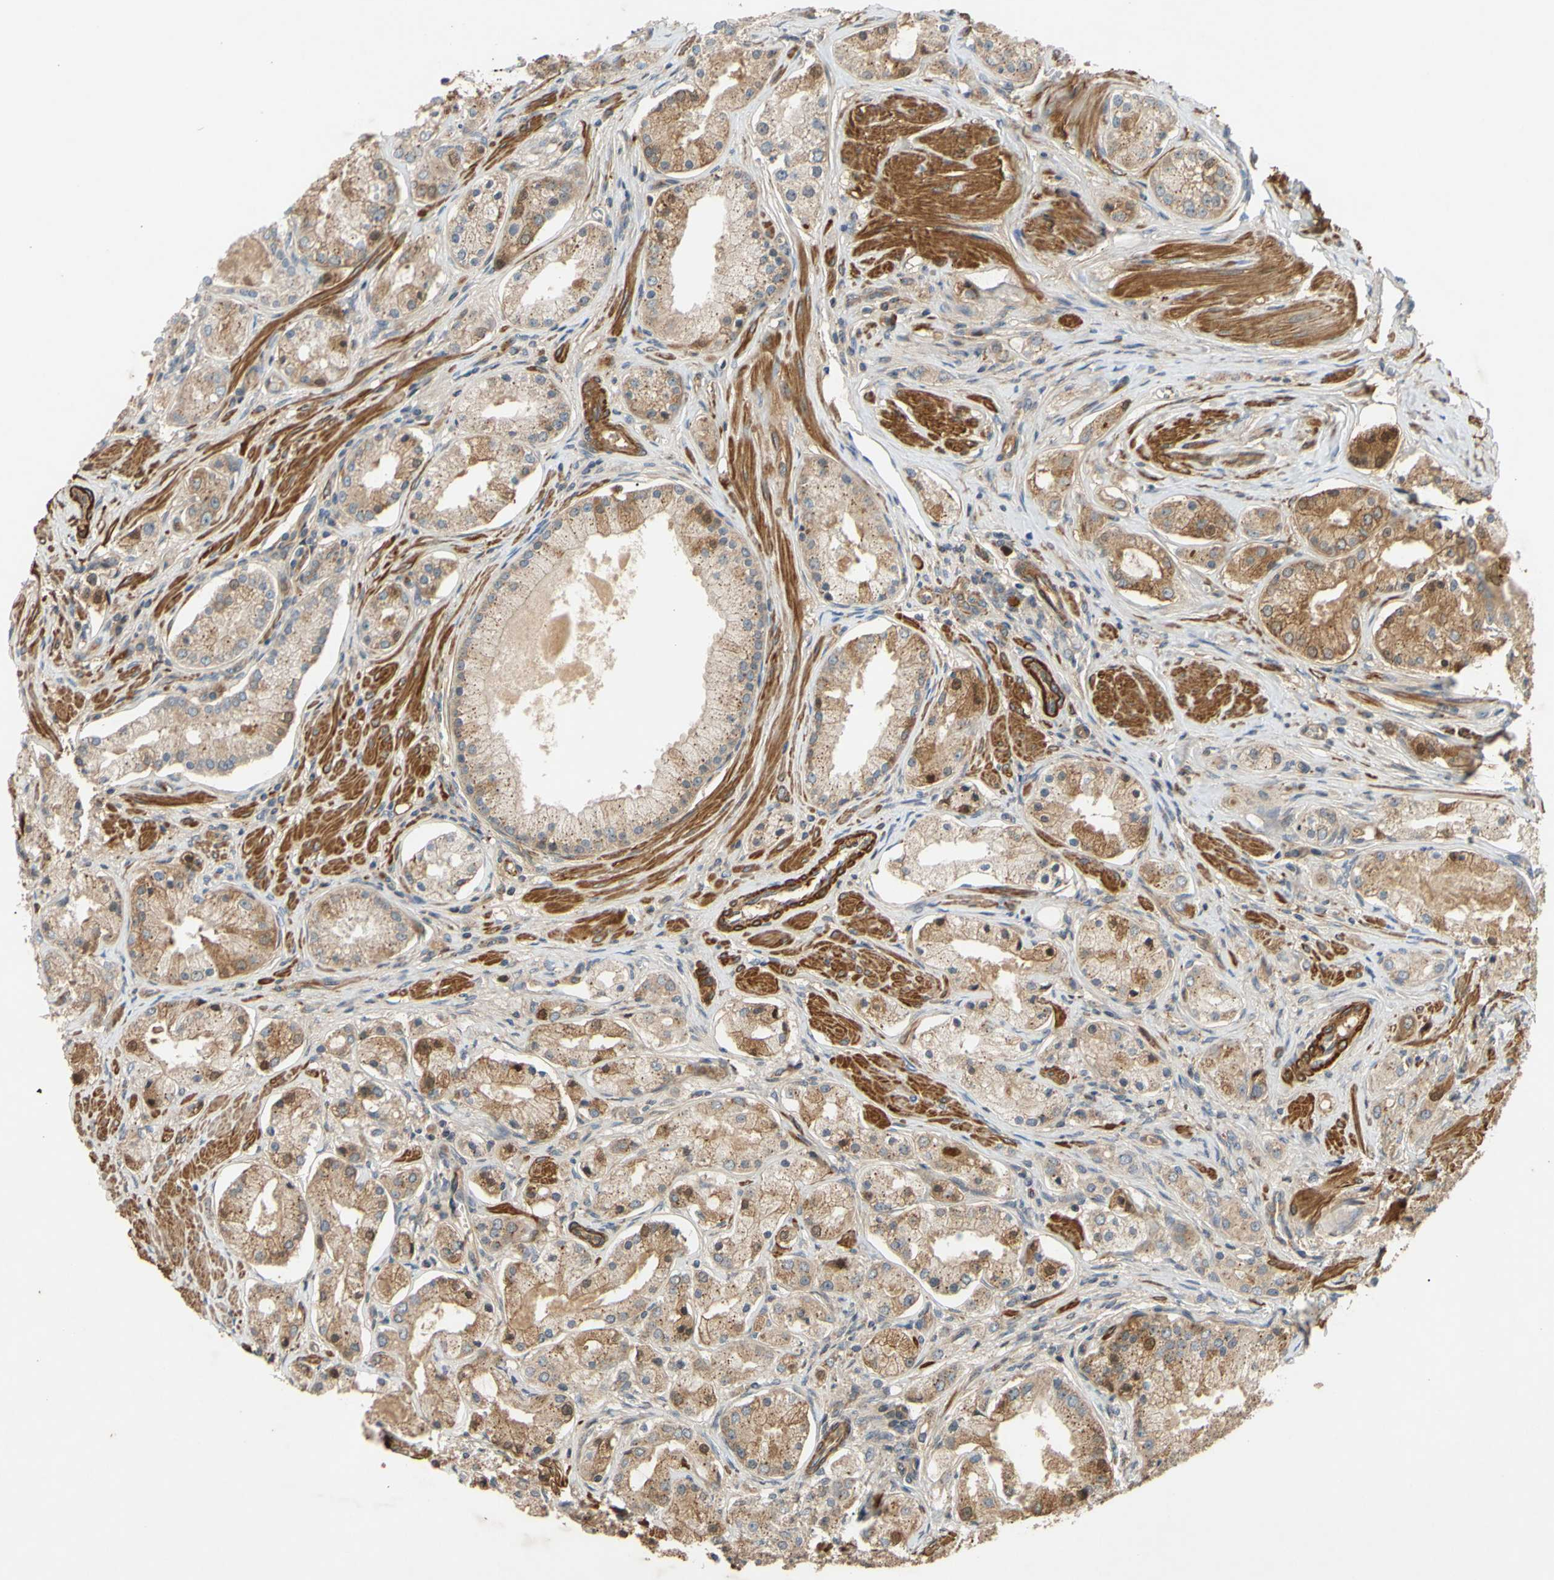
{"staining": {"intensity": "moderate", "quantity": ">75%", "location": "cytoplasmic/membranous"}, "tissue": "prostate cancer", "cell_type": "Tumor cells", "image_type": "cancer", "snomed": [{"axis": "morphology", "description": "Adenocarcinoma, High grade"}, {"axis": "topography", "description": "Prostate"}], "caption": "Moderate cytoplasmic/membranous protein staining is identified in about >75% of tumor cells in prostate adenocarcinoma (high-grade).", "gene": "PARD6A", "patient": {"sex": "male", "age": 66}}